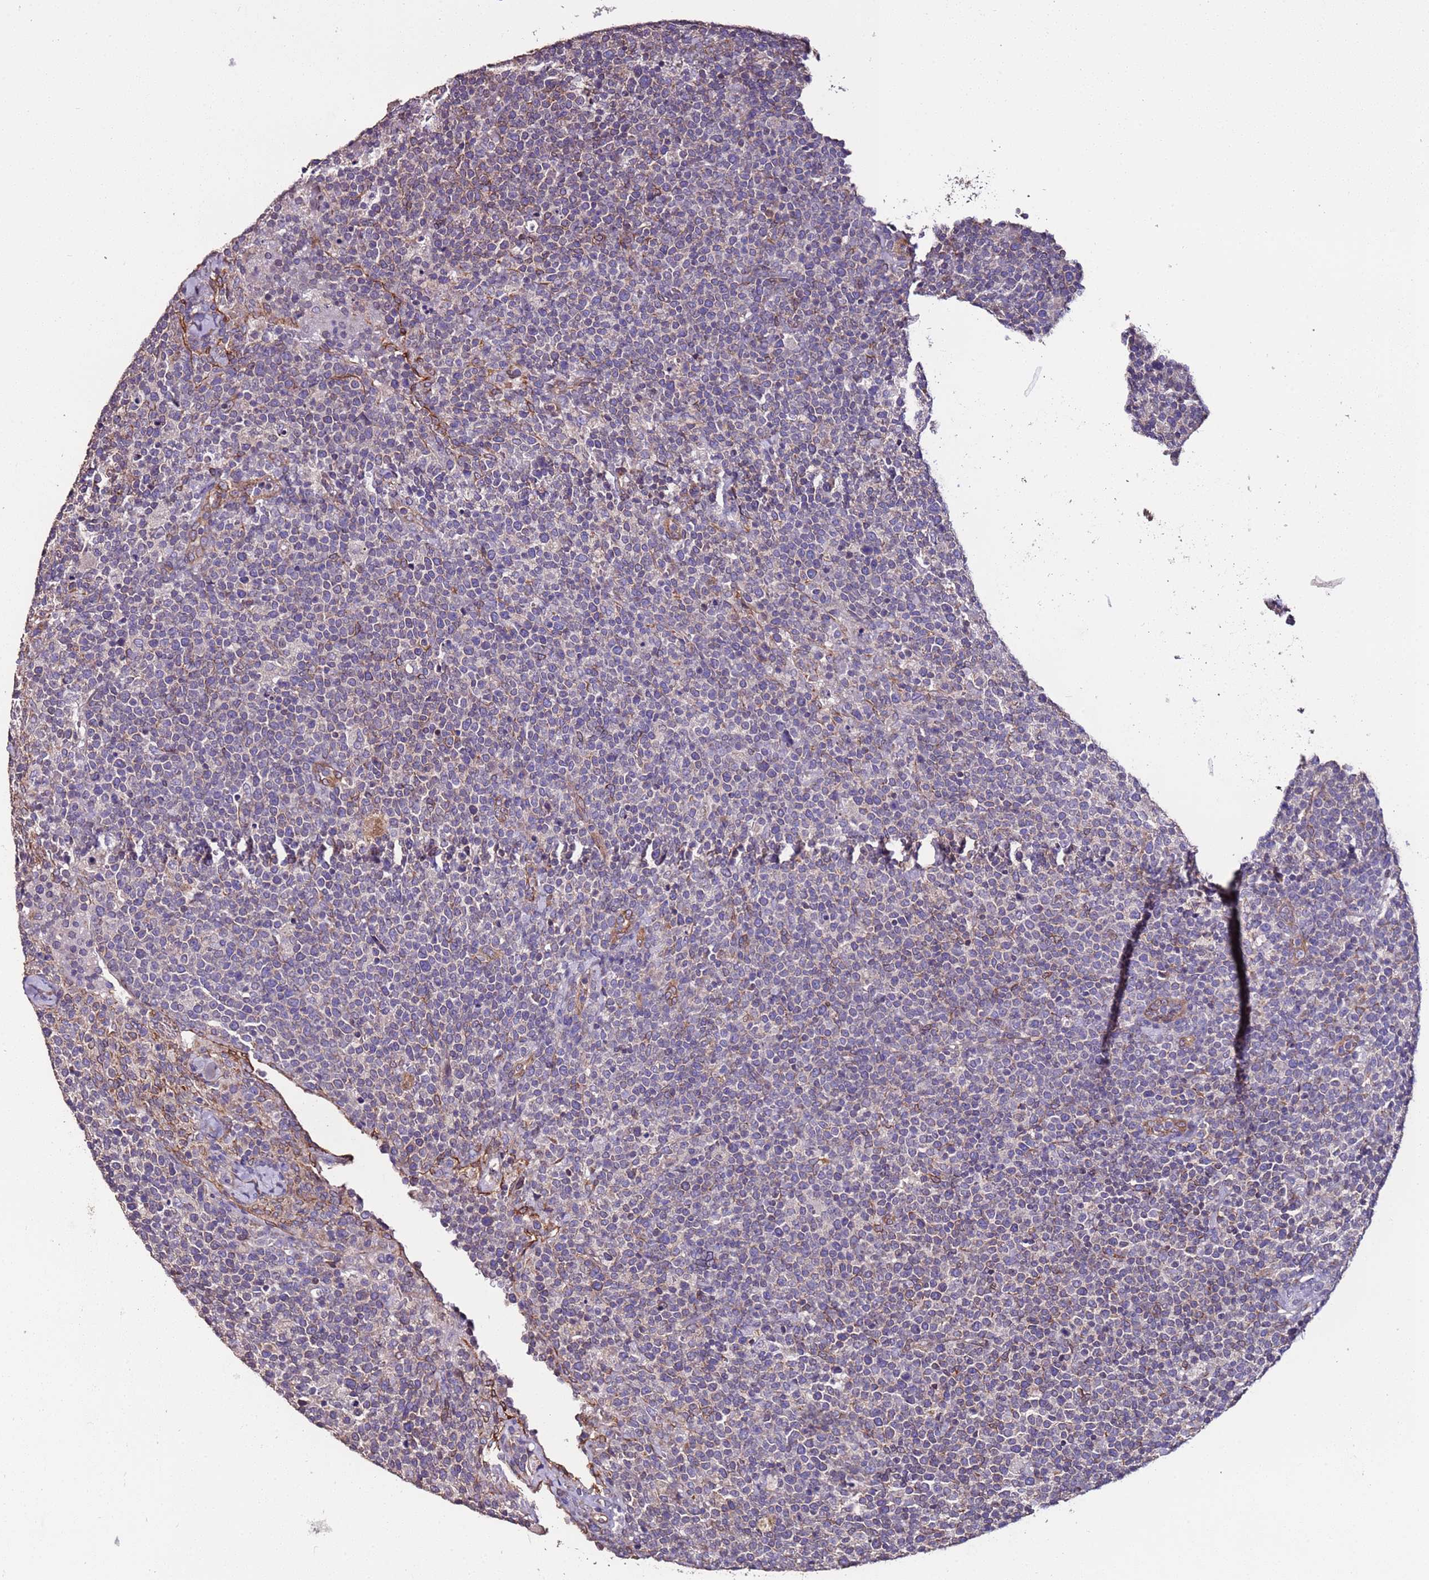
{"staining": {"intensity": "negative", "quantity": "none", "location": "none"}, "tissue": "lymphoma", "cell_type": "Tumor cells", "image_type": "cancer", "snomed": [{"axis": "morphology", "description": "Malignant lymphoma, non-Hodgkin's type, High grade"}, {"axis": "topography", "description": "Lymph node"}], "caption": "Malignant lymphoma, non-Hodgkin's type (high-grade) stained for a protein using immunohistochemistry demonstrates no positivity tumor cells.", "gene": "SLC41A3", "patient": {"sex": "male", "age": 61}}